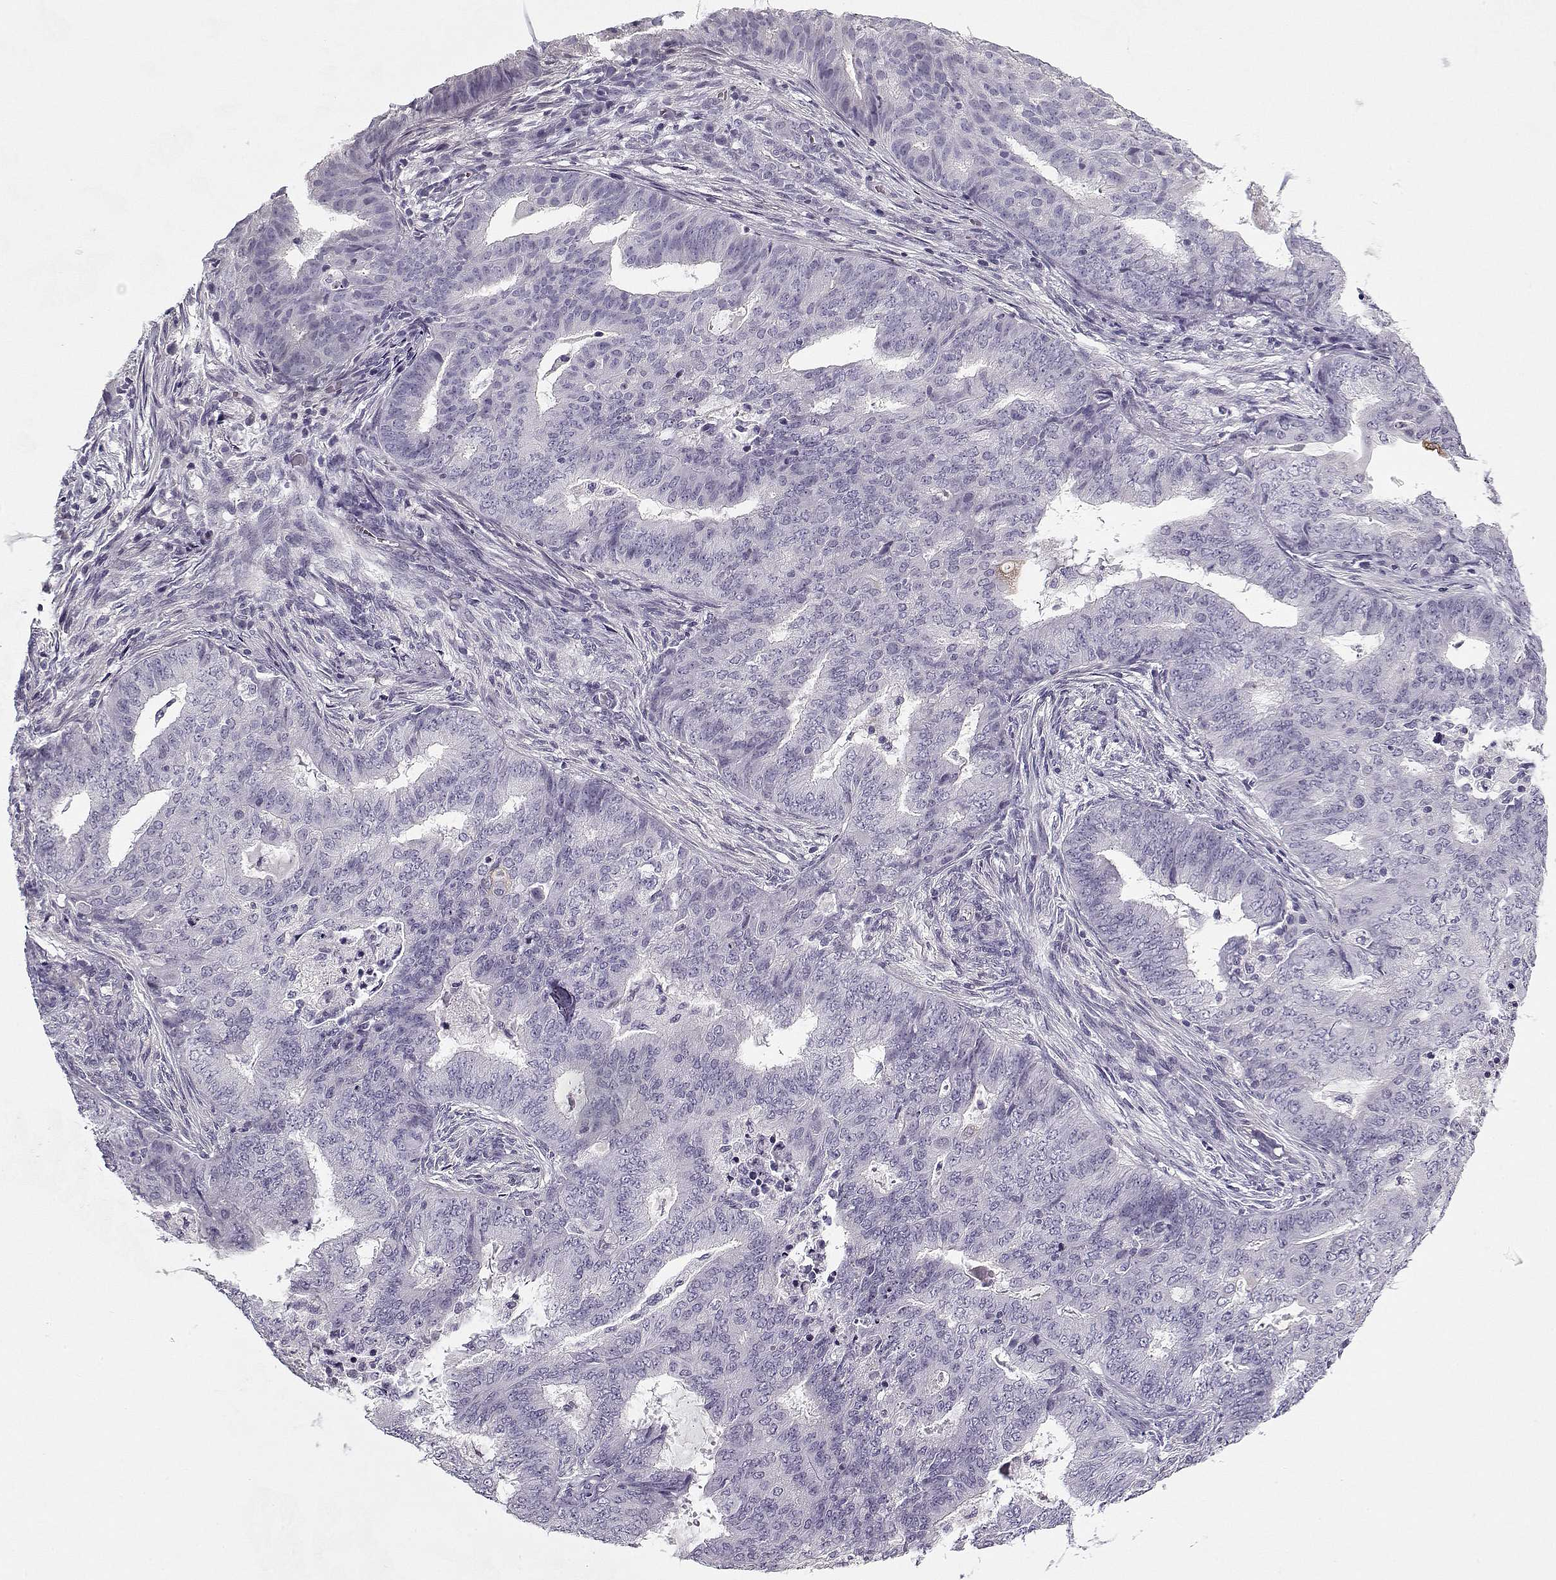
{"staining": {"intensity": "negative", "quantity": "none", "location": "none"}, "tissue": "endometrial cancer", "cell_type": "Tumor cells", "image_type": "cancer", "snomed": [{"axis": "morphology", "description": "Adenocarcinoma, NOS"}, {"axis": "topography", "description": "Endometrium"}], "caption": "There is no significant expression in tumor cells of endometrial adenocarcinoma. (DAB (3,3'-diaminobenzidine) IHC visualized using brightfield microscopy, high magnification).", "gene": "CCDC136", "patient": {"sex": "female", "age": 62}}